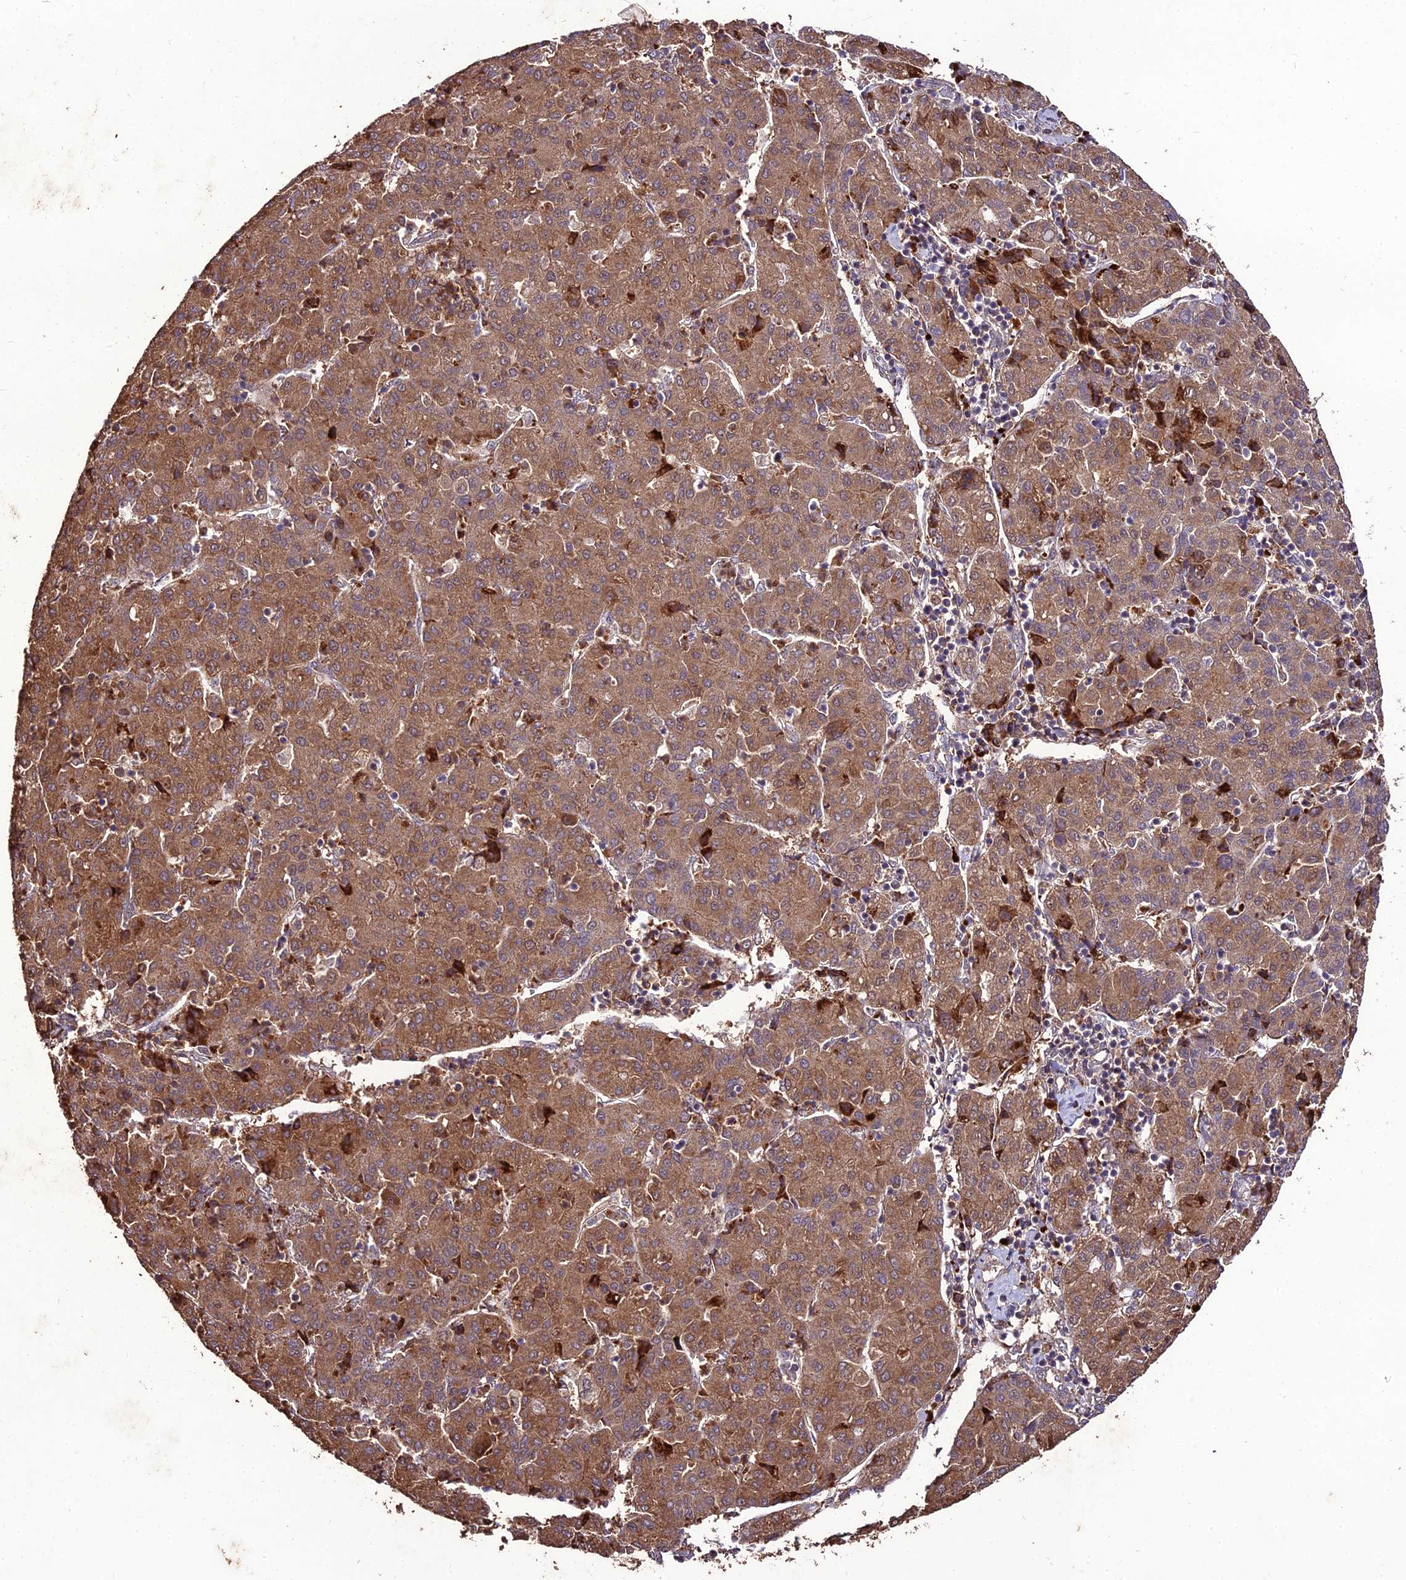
{"staining": {"intensity": "moderate", "quantity": ">75%", "location": "cytoplasmic/membranous"}, "tissue": "liver cancer", "cell_type": "Tumor cells", "image_type": "cancer", "snomed": [{"axis": "morphology", "description": "Carcinoma, Hepatocellular, NOS"}, {"axis": "topography", "description": "Liver"}], "caption": "Tumor cells show medium levels of moderate cytoplasmic/membranous expression in about >75% of cells in human liver hepatocellular carcinoma.", "gene": "ZNF766", "patient": {"sex": "male", "age": 65}}